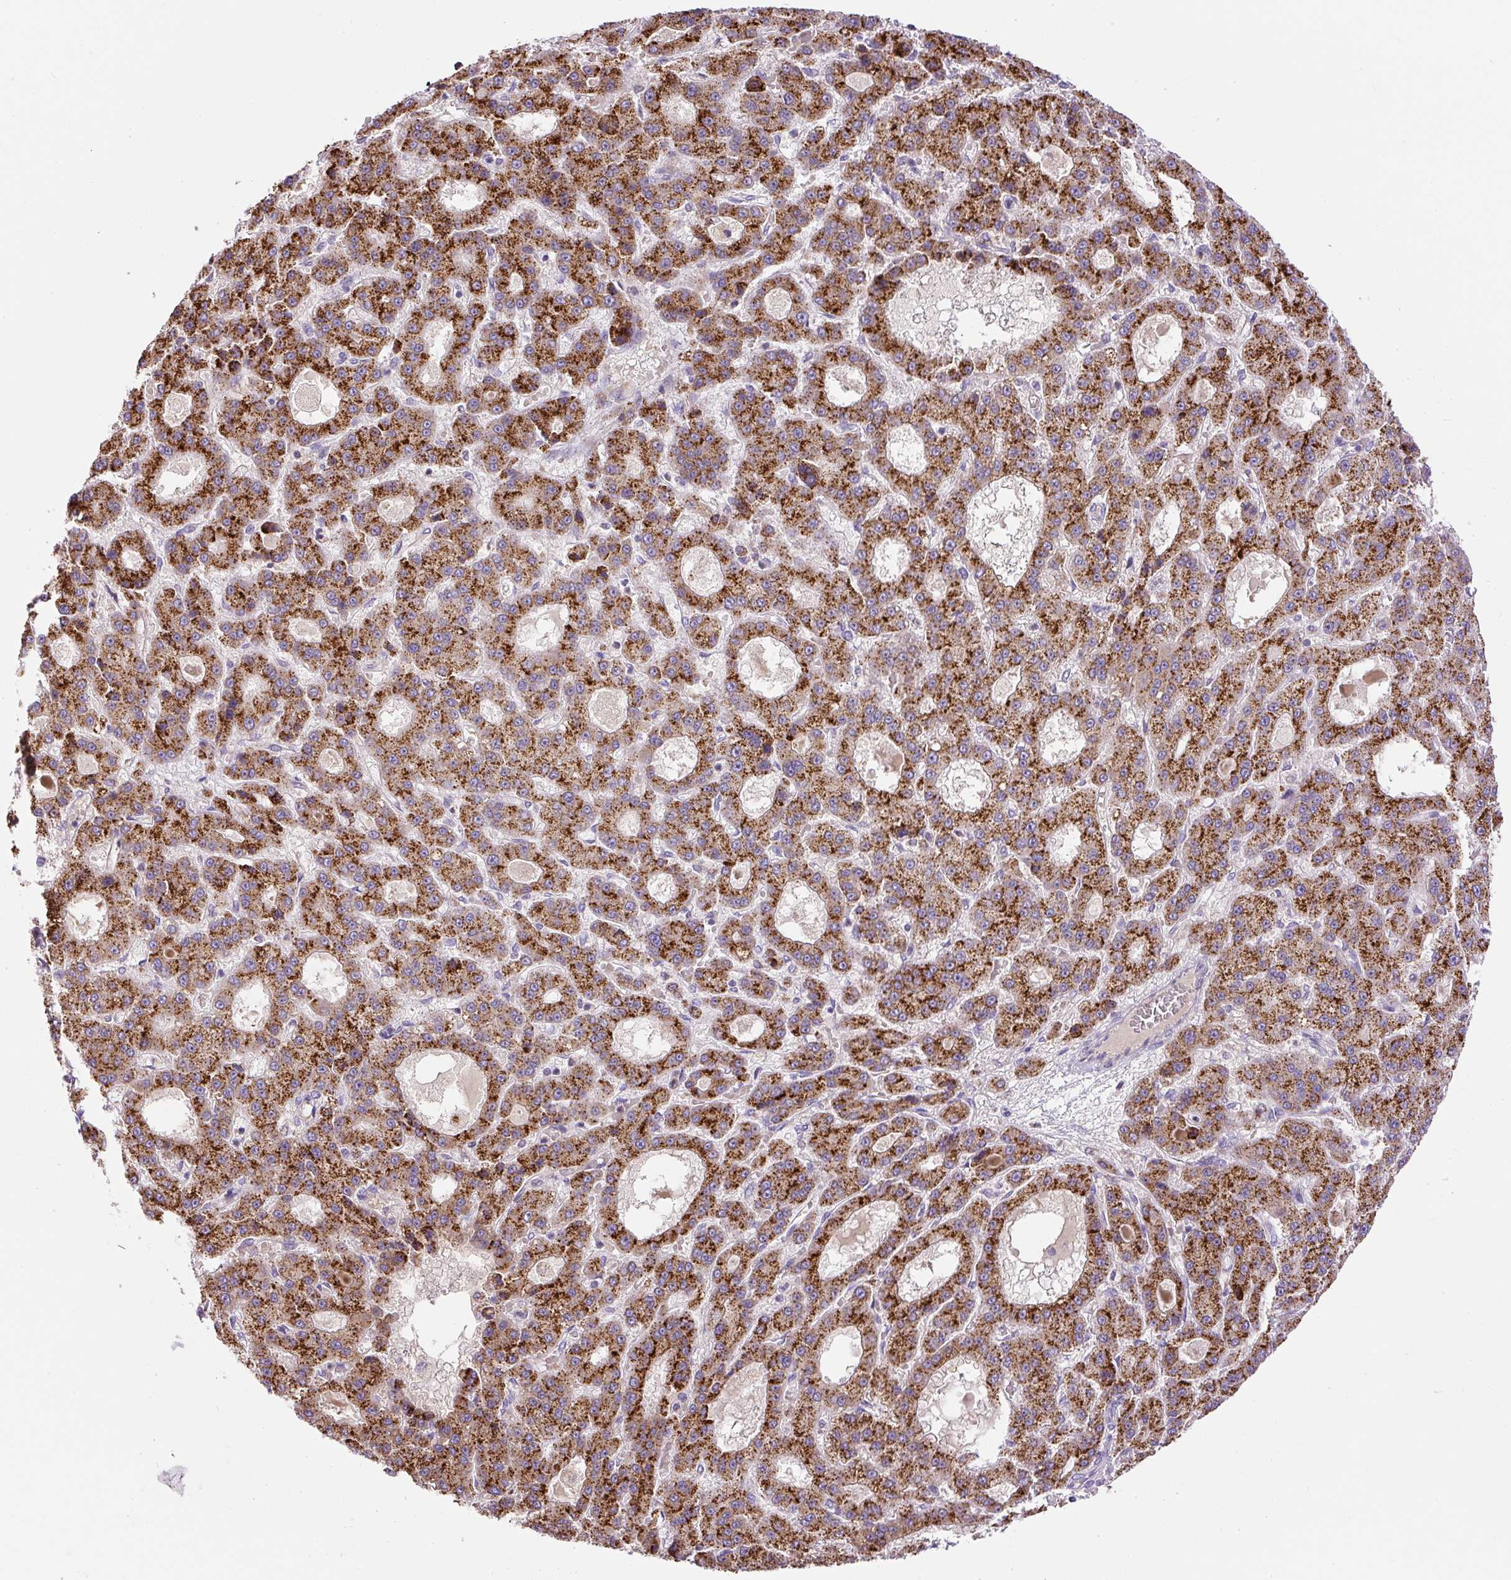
{"staining": {"intensity": "strong", "quantity": ">75%", "location": "cytoplasmic/membranous"}, "tissue": "liver cancer", "cell_type": "Tumor cells", "image_type": "cancer", "snomed": [{"axis": "morphology", "description": "Carcinoma, Hepatocellular, NOS"}, {"axis": "topography", "description": "Liver"}], "caption": "Human hepatocellular carcinoma (liver) stained with a protein marker displays strong staining in tumor cells.", "gene": "ZNF596", "patient": {"sex": "male", "age": 70}}